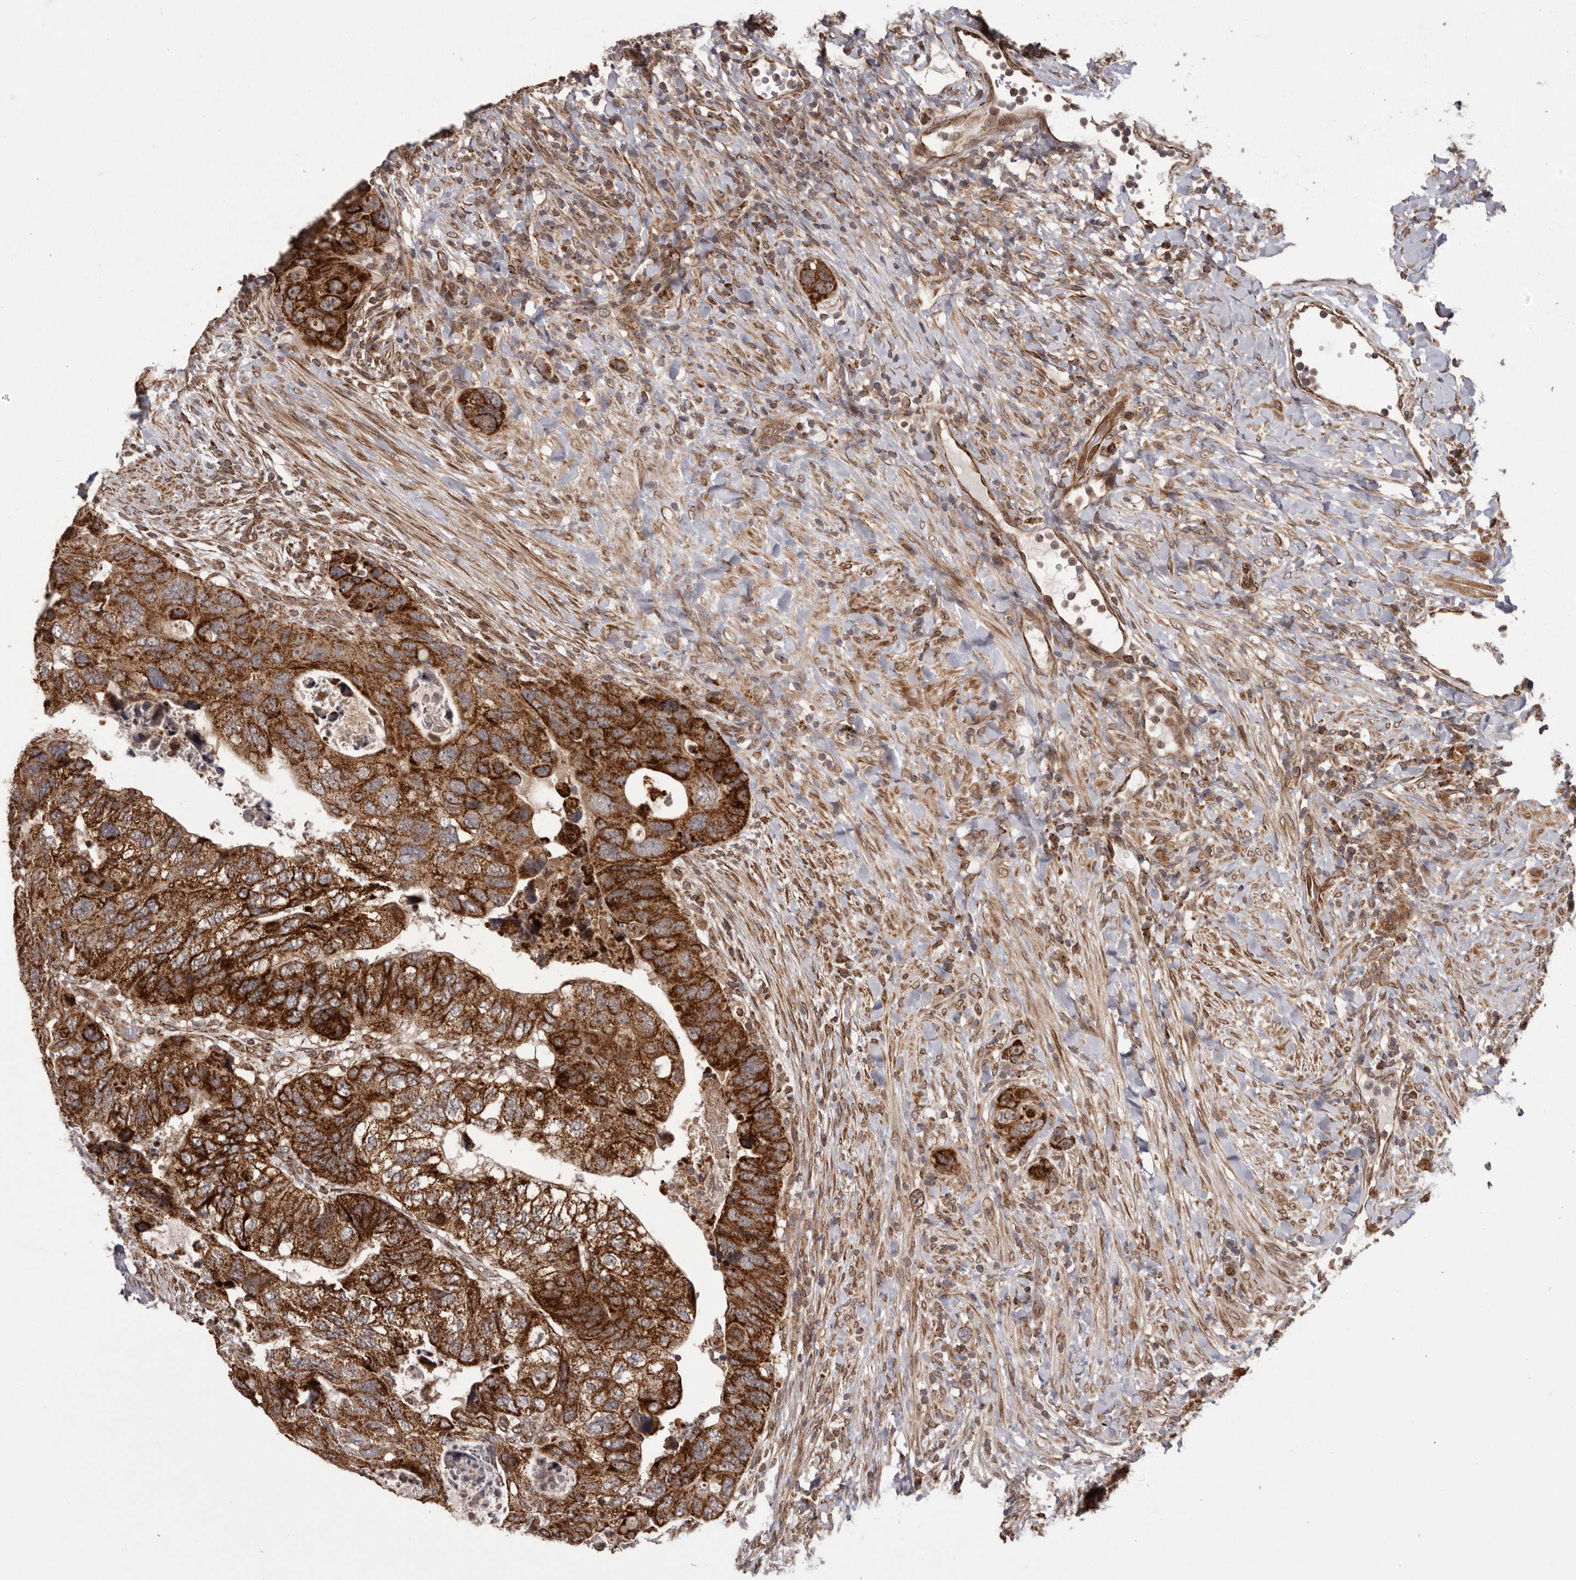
{"staining": {"intensity": "strong", "quantity": ">75%", "location": "cytoplasmic/membranous"}, "tissue": "colorectal cancer", "cell_type": "Tumor cells", "image_type": "cancer", "snomed": [{"axis": "morphology", "description": "Adenocarcinoma, NOS"}, {"axis": "topography", "description": "Rectum"}], "caption": "This histopathology image shows immunohistochemistry (IHC) staining of human colorectal cancer (adenocarcinoma), with high strong cytoplasmic/membranous expression in about >75% of tumor cells.", "gene": "CHRM2", "patient": {"sex": "male", "age": 59}}